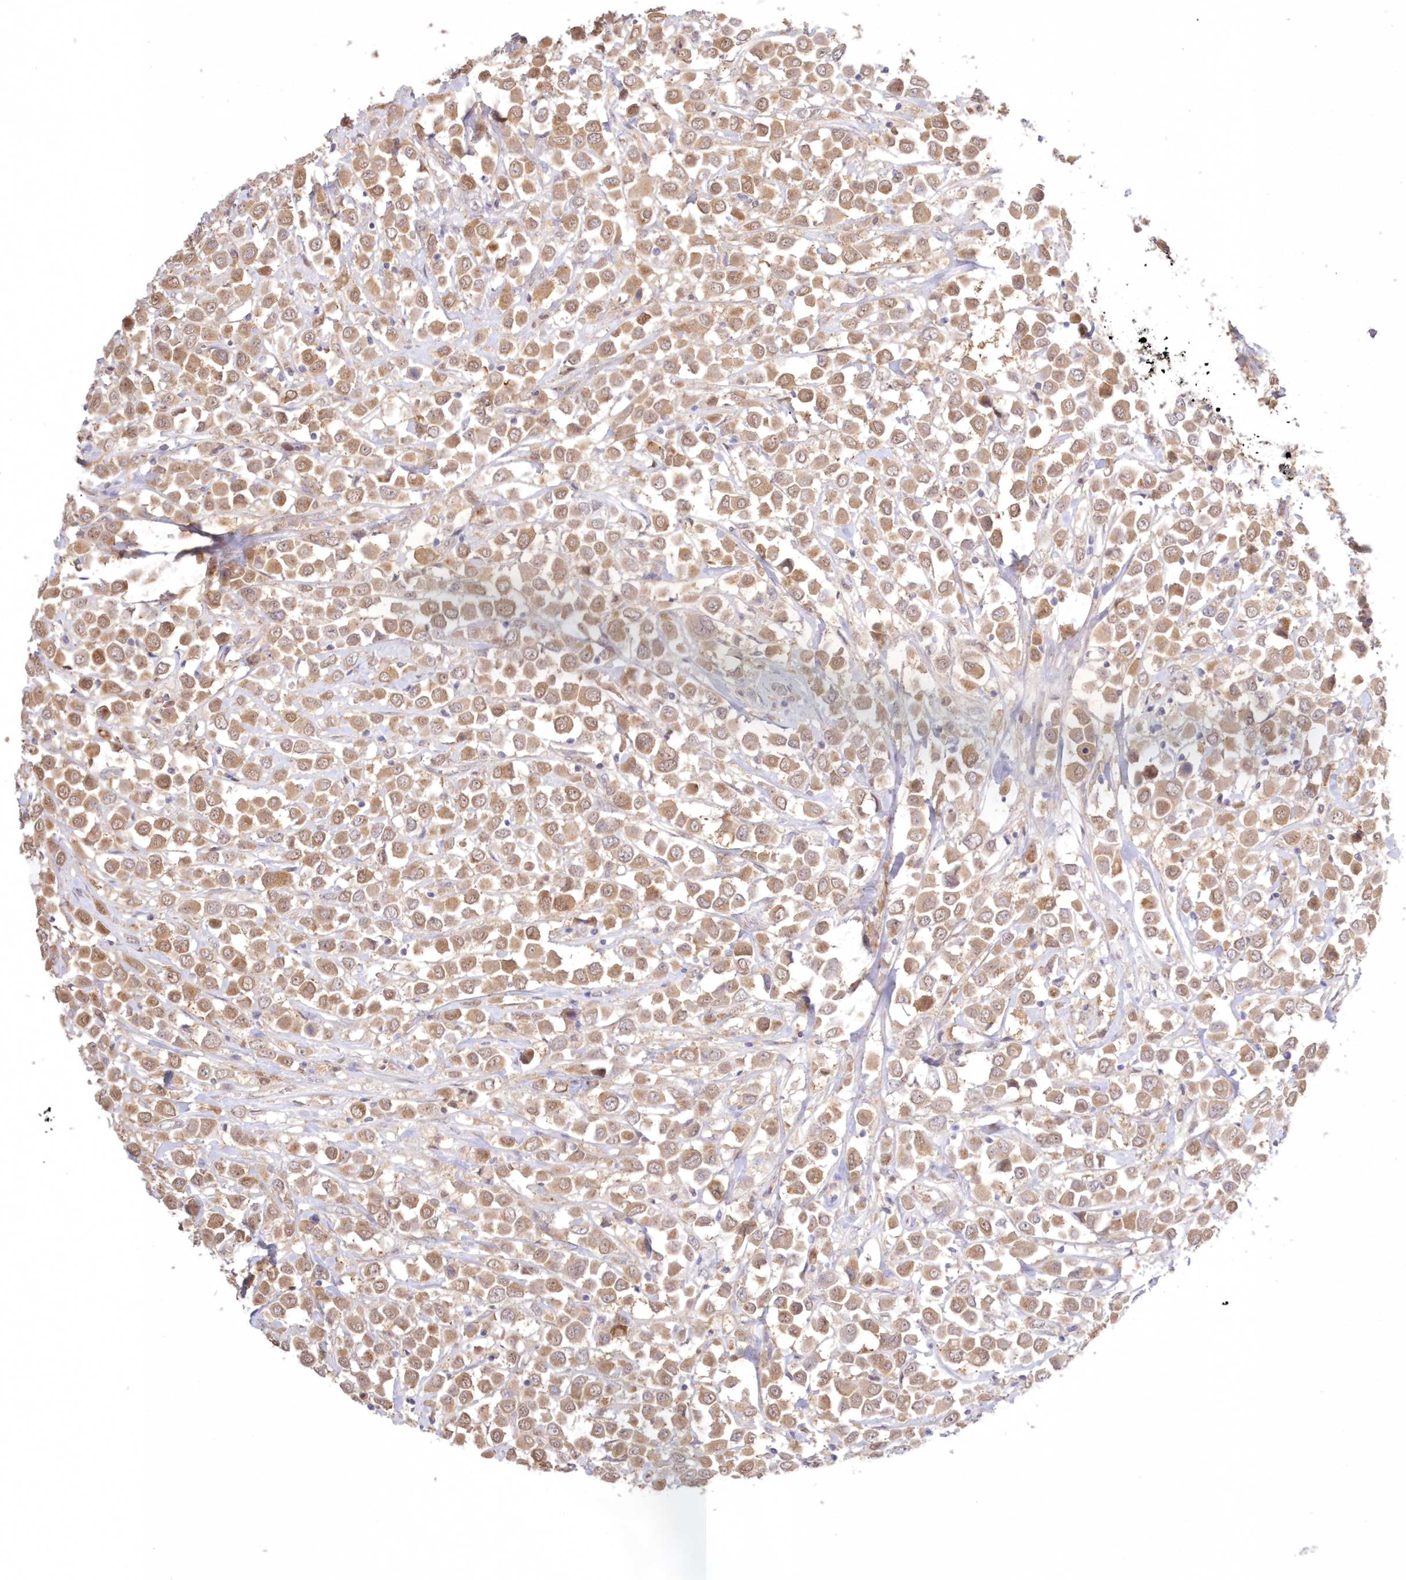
{"staining": {"intensity": "moderate", "quantity": ">75%", "location": "cytoplasmic/membranous"}, "tissue": "breast cancer", "cell_type": "Tumor cells", "image_type": "cancer", "snomed": [{"axis": "morphology", "description": "Duct carcinoma"}, {"axis": "topography", "description": "Breast"}], "caption": "Immunohistochemistry (IHC) (DAB (3,3'-diaminobenzidine)) staining of invasive ductal carcinoma (breast) reveals moderate cytoplasmic/membranous protein staining in approximately >75% of tumor cells. Immunohistochemistry stains the protein in brown and the nuclei are stained blue.", "gene": "RNPEP", "patient": {"sex": "female", "age": 61}}